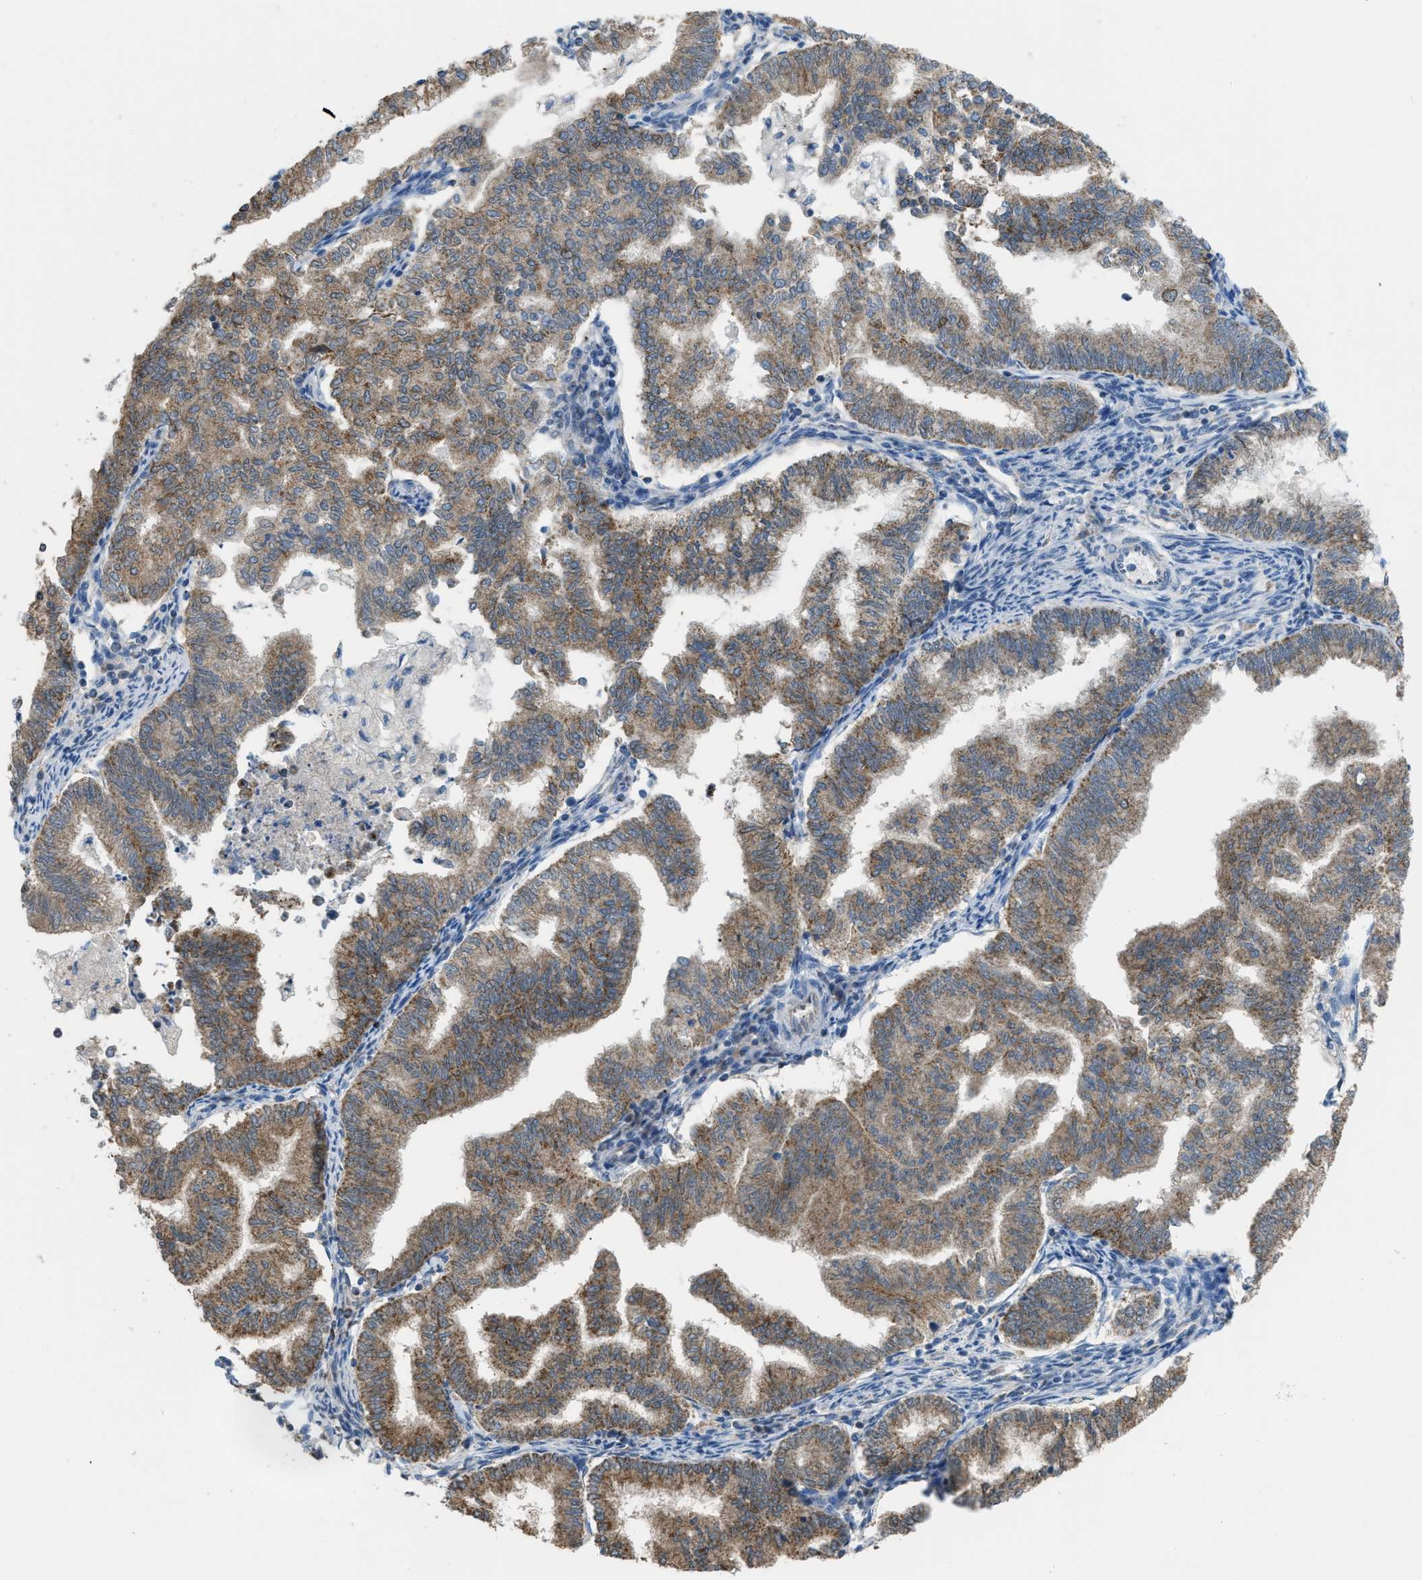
{"staining": {"intensity": "moderate", "quantity": ">75%", "location": "cytoplasmic/membranous"}, "tissue": "endometrial cancer", "cell_type": "Tumor cells", "image_type": "cancer", "snomed": [{"axis": "morphology", "description": "Polyp, NOS"}, {"axis": "morphology", "description": "Adenocarcinoma, NOS"}, {"axis": "morphology", "description": "Adenoma, NOS"}, {"axis": "topography", "description": "Endometrium"}], "caption": "IHC (DAB (3,3'-diaminobenzidine)) staining of adenoma (endometrial) demonstrates moderate cytoplasmic/membranous protein positivity in about >75% of tumor cells. The staining was performed using DAB (3,3'-diaminobenzidine) to visualize the protein expression in brown, while the nuclei were stained in blue with hematoxylin (Magnification: 20x).", "gene": "ETFB", "patient": {"sex": "female", "age": 79}}